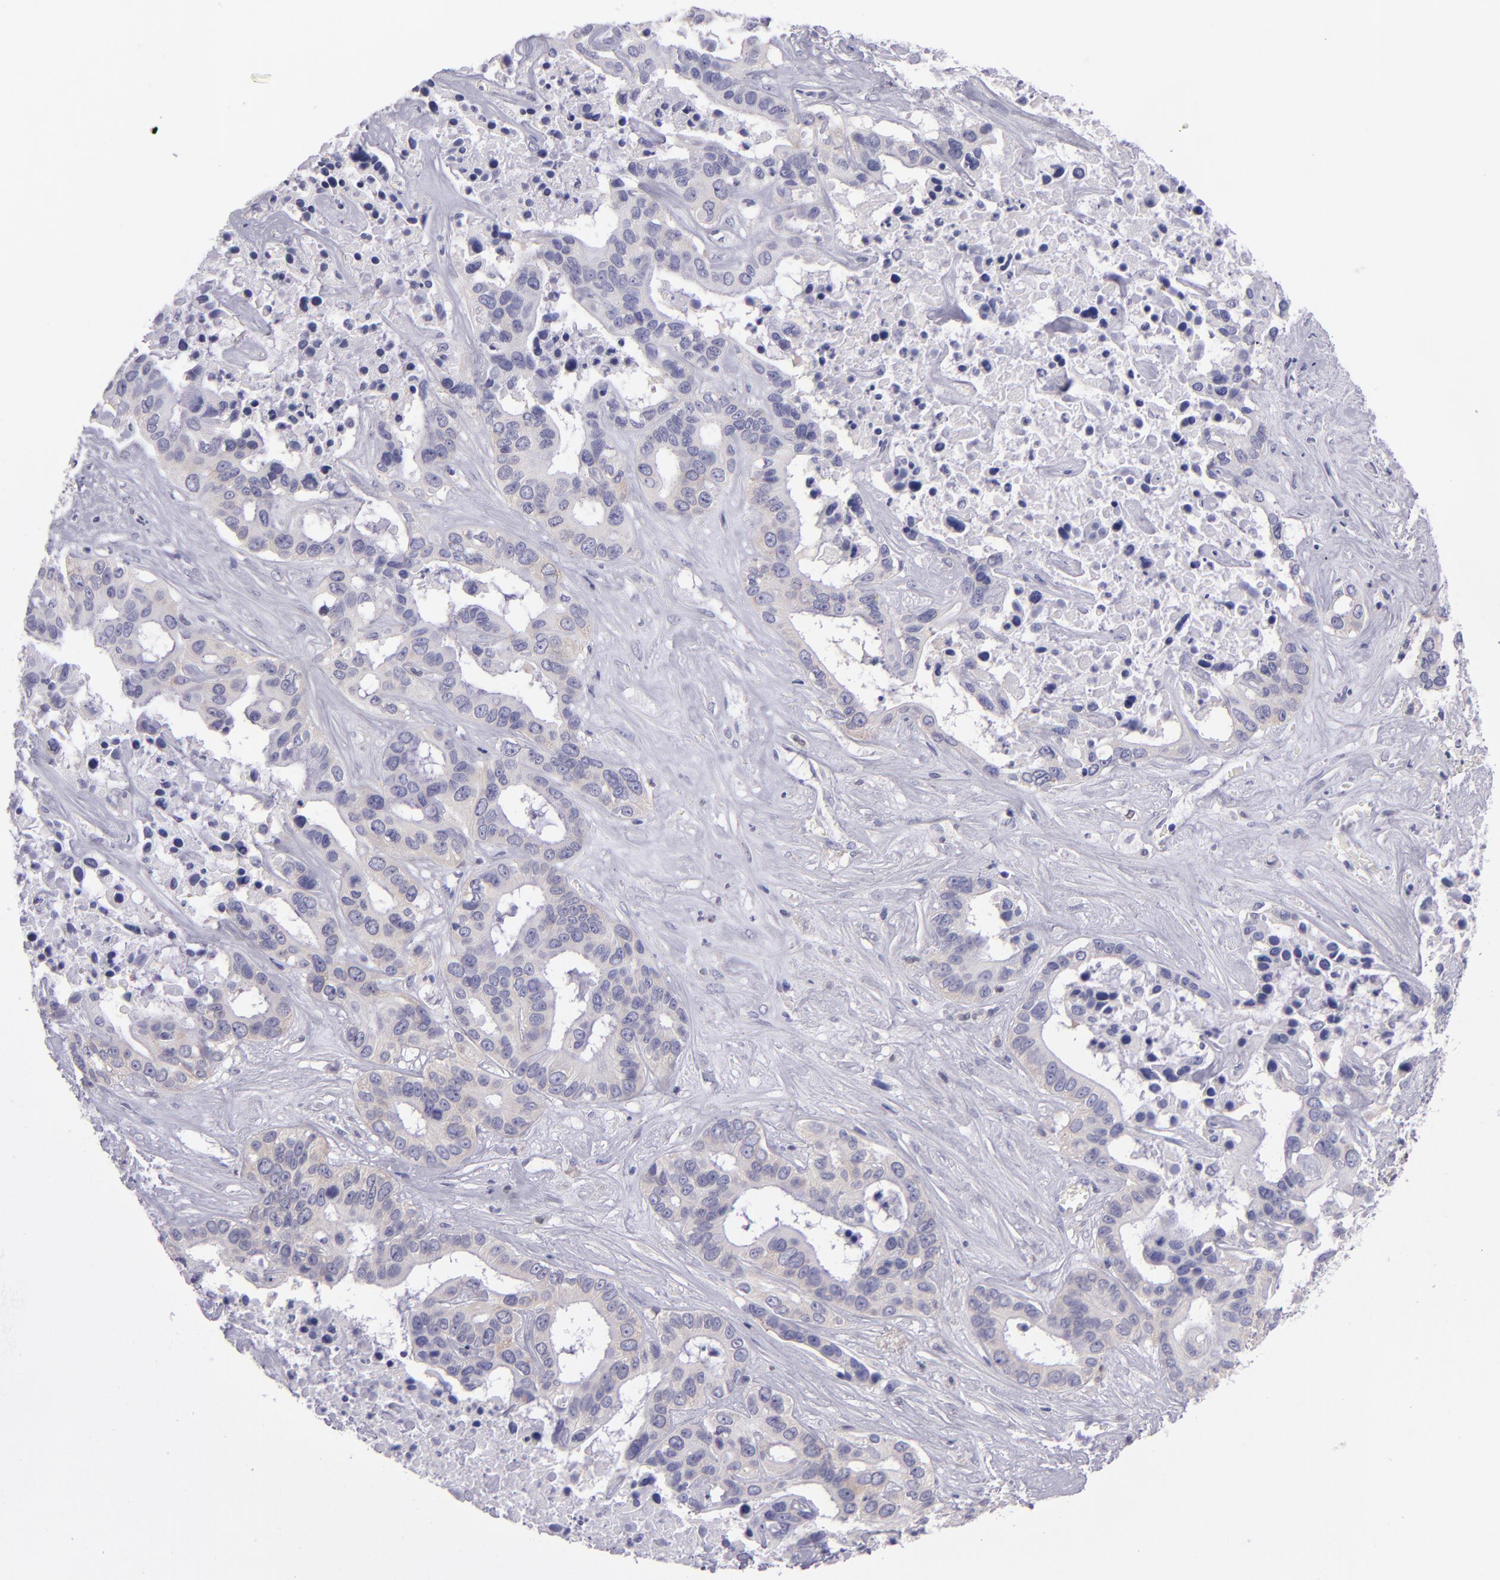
{"staining": {"intensity": "negative", "quantity": "none", "location": "none"}, "tissue": "liver cancer", "cell_type": "Tumor cells", "image_type": "cancer", "snomed": [{"axis": "morphology", "description": "Cholangiocarcinoma"}, {"axis": "topography", "description": "Liver"}], "caption": "DAB immunohistochemical staining of human liver cancer reveals no significant positivity in tumor cells.", "gene": "IRF8", "patient": {"sex": "female", "age": 65}}